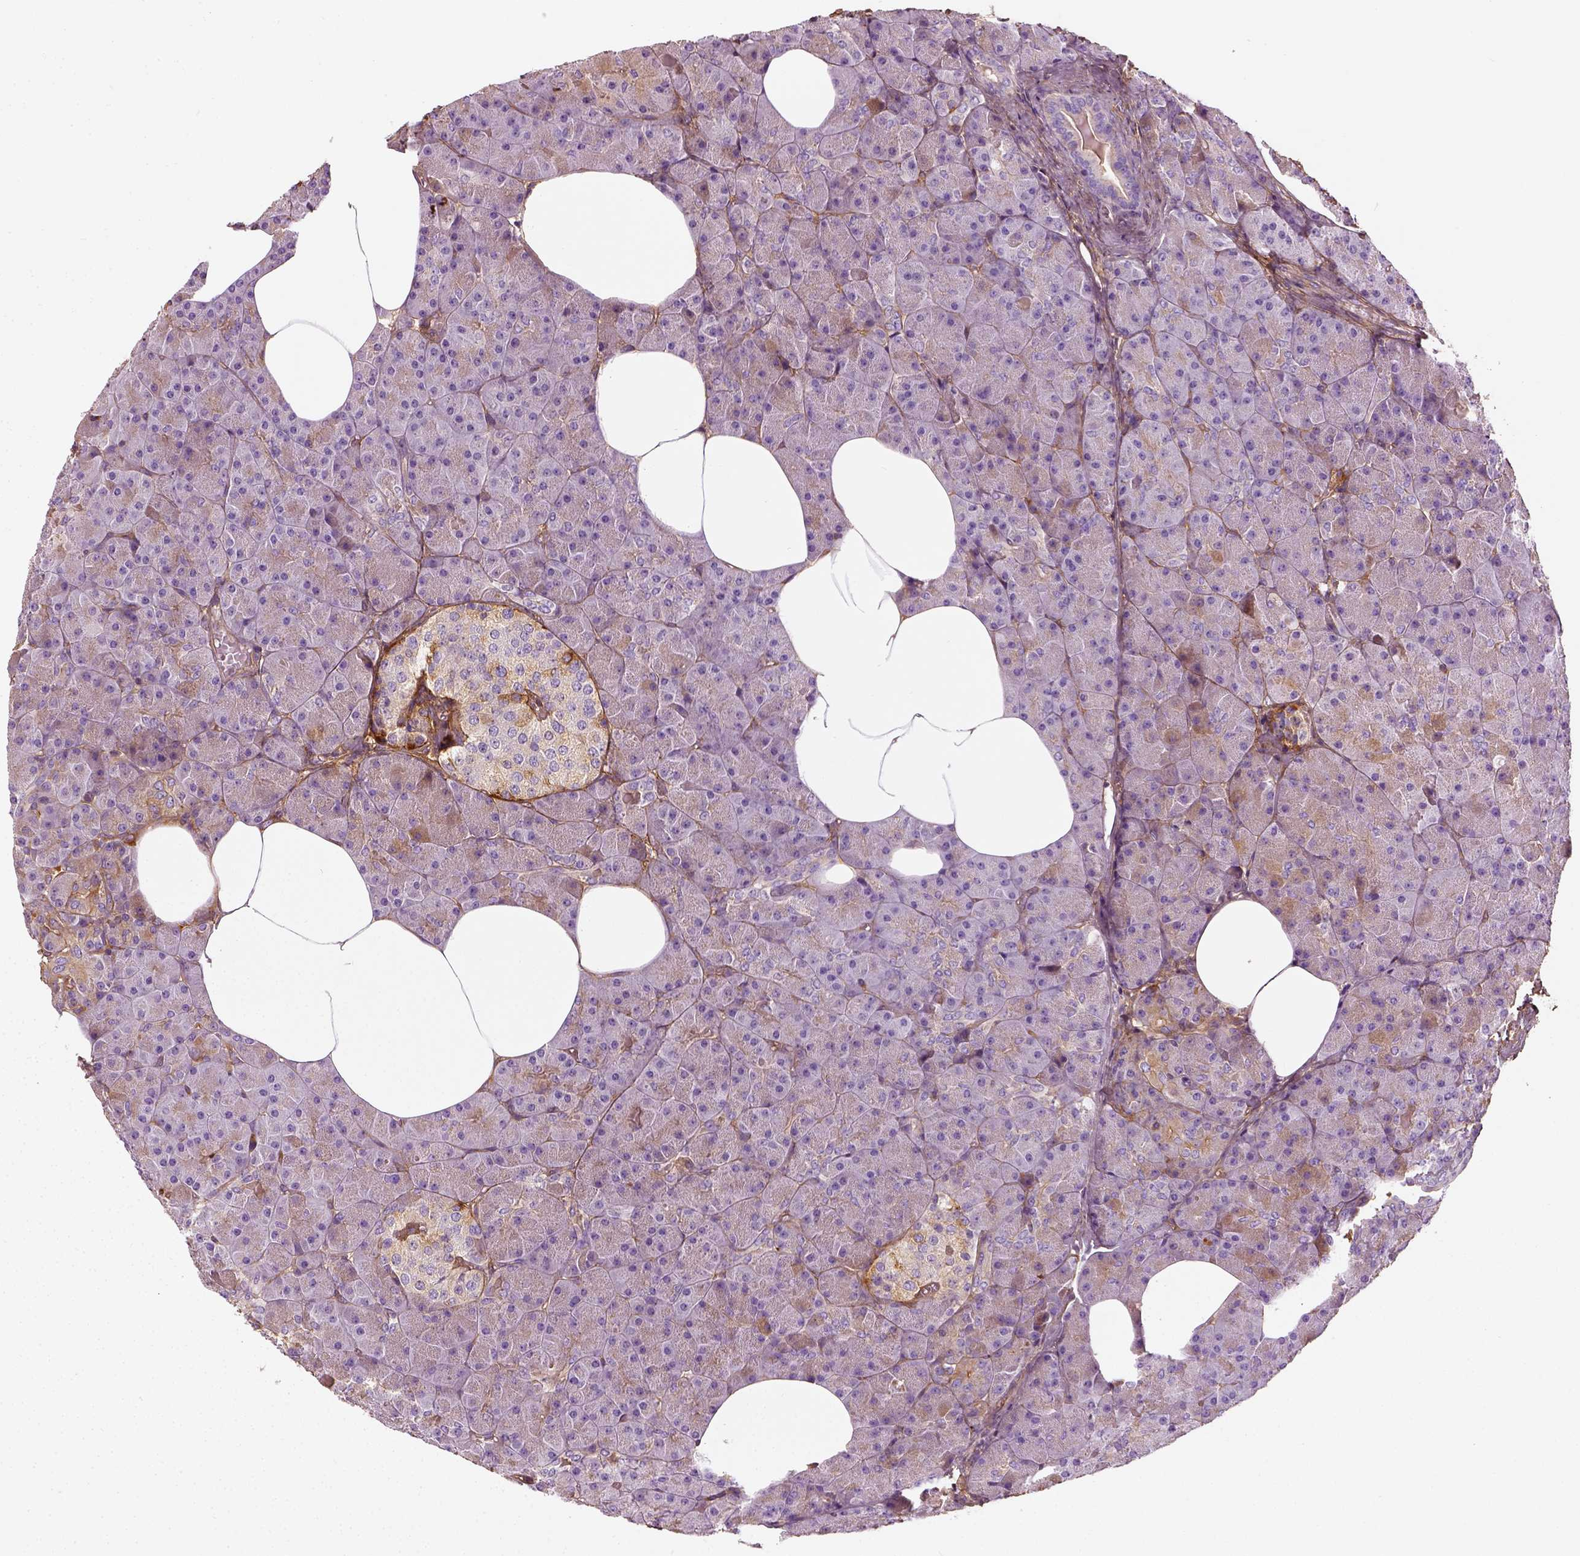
{"staining": {"intensity": "weak", "quantity": ">75%", "location": "cytoplasmic/membranous"}, "tissue": "pancreas", "cell_type": "Exocrine glandular cells", "image_type": "normal", "snomed": [{"axis": "morphology", "description": "Normal tissue, NOS"}, {"axis": "topography", "description": "Pancreas"}], "caption": "Immunohistochemistry histopathology image of benign pancreas: pancreas stained using immunohistochemistry (IHC) displays low levels of weak protein expression localized specifically in the cytoplasmic/membranous of exocrine glandular cells, appearing as a cytoplasmic/membranous brown color.", "gene": "COL6A2", "patient": {"sex": "female", "age": 45}}